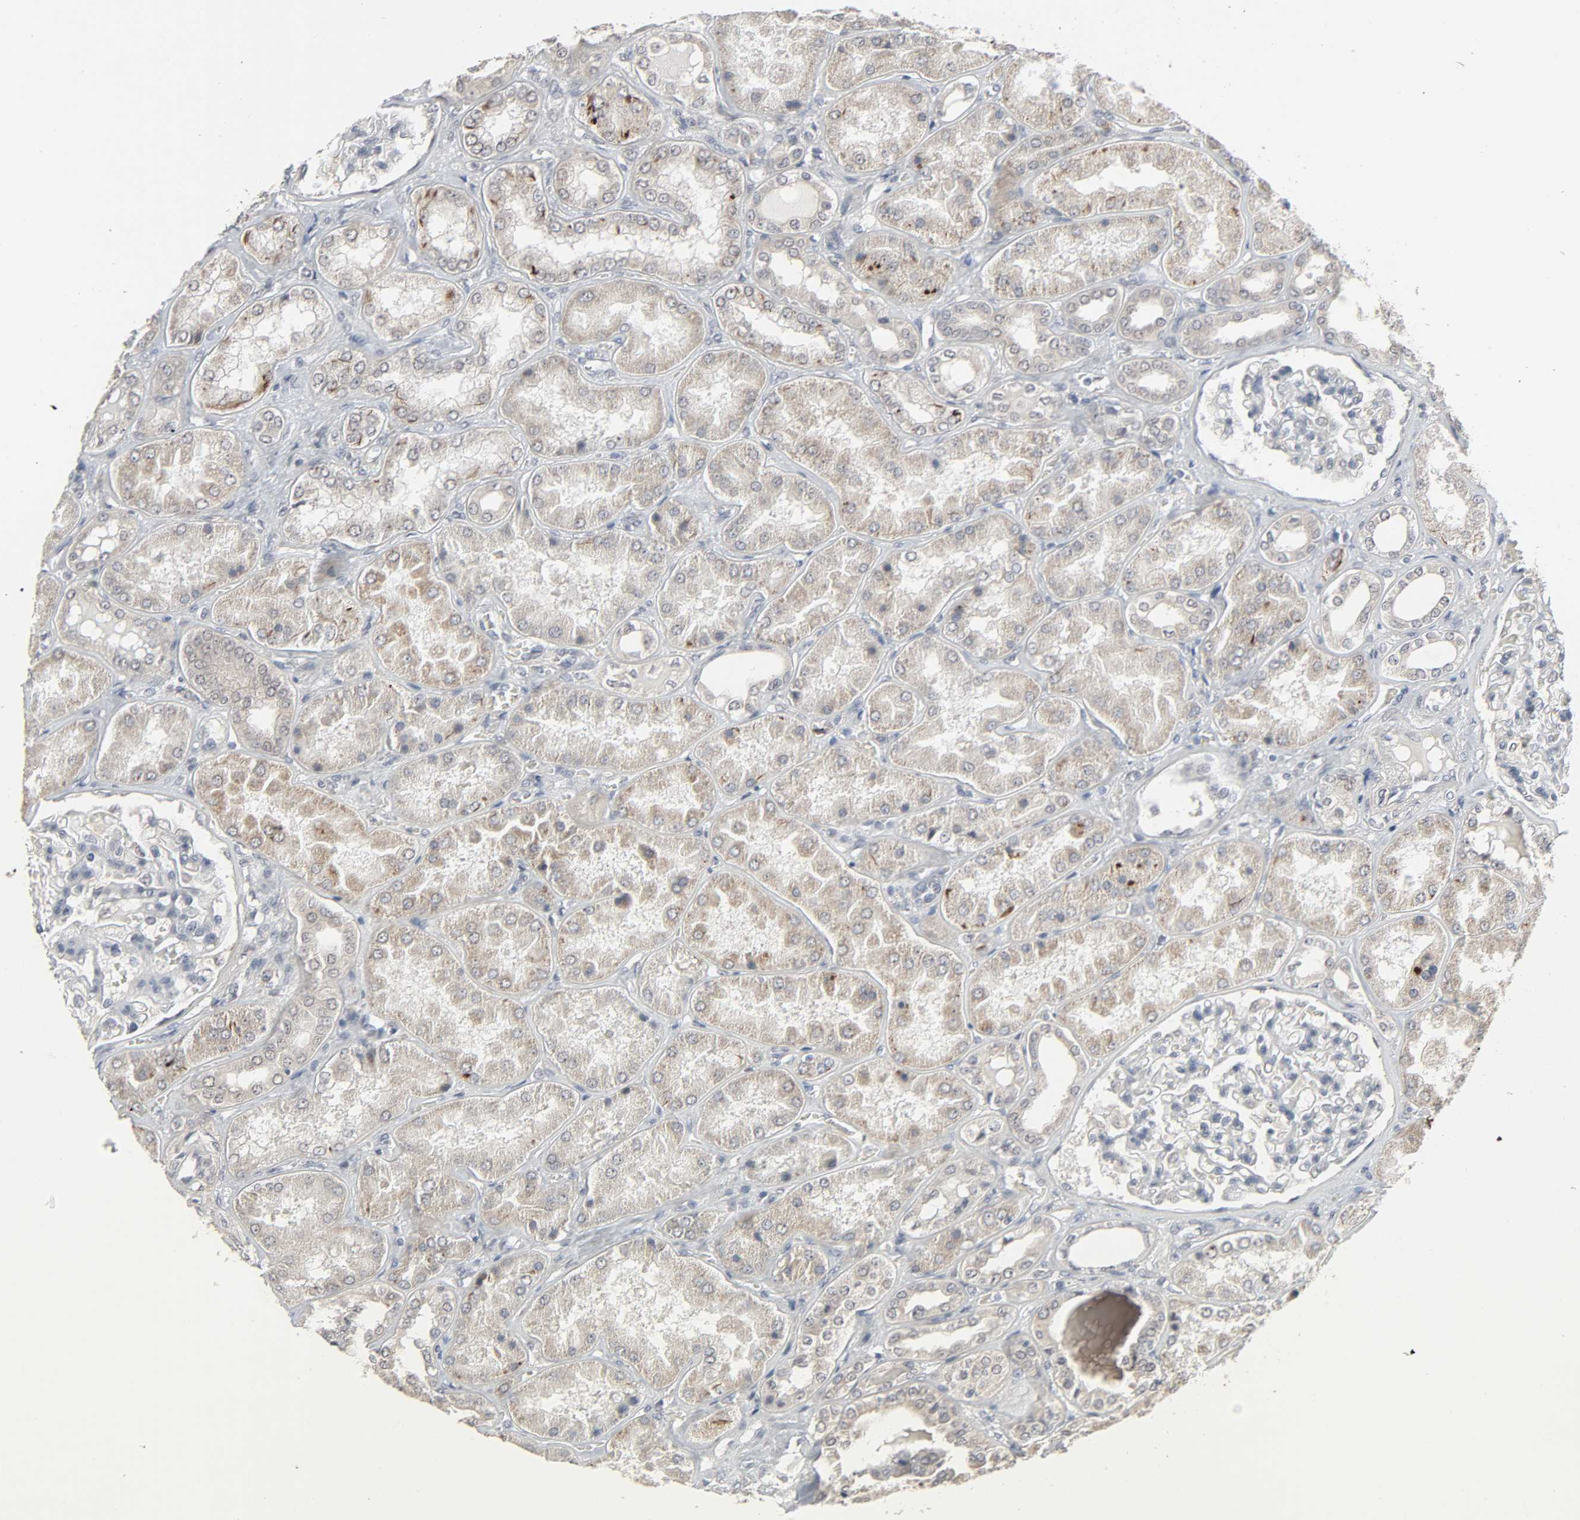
{"staining": {"intensity": "negative", "quantity": "none", "location": "none"}, "tissue": "kidney", "cell_type": "Cells in glomeruli", "image_type": "normal", "snomed": [{"axis": "morphology", "description": "Normal tissue, NOS"}, {"axis": "topography", "description": "Kidney"}], "caption": "Cells in glomeruli show no significant positivity in unremarkable kidney.", "gene": "ZNF222", "patient": {"sex": "female", "age": 56}}